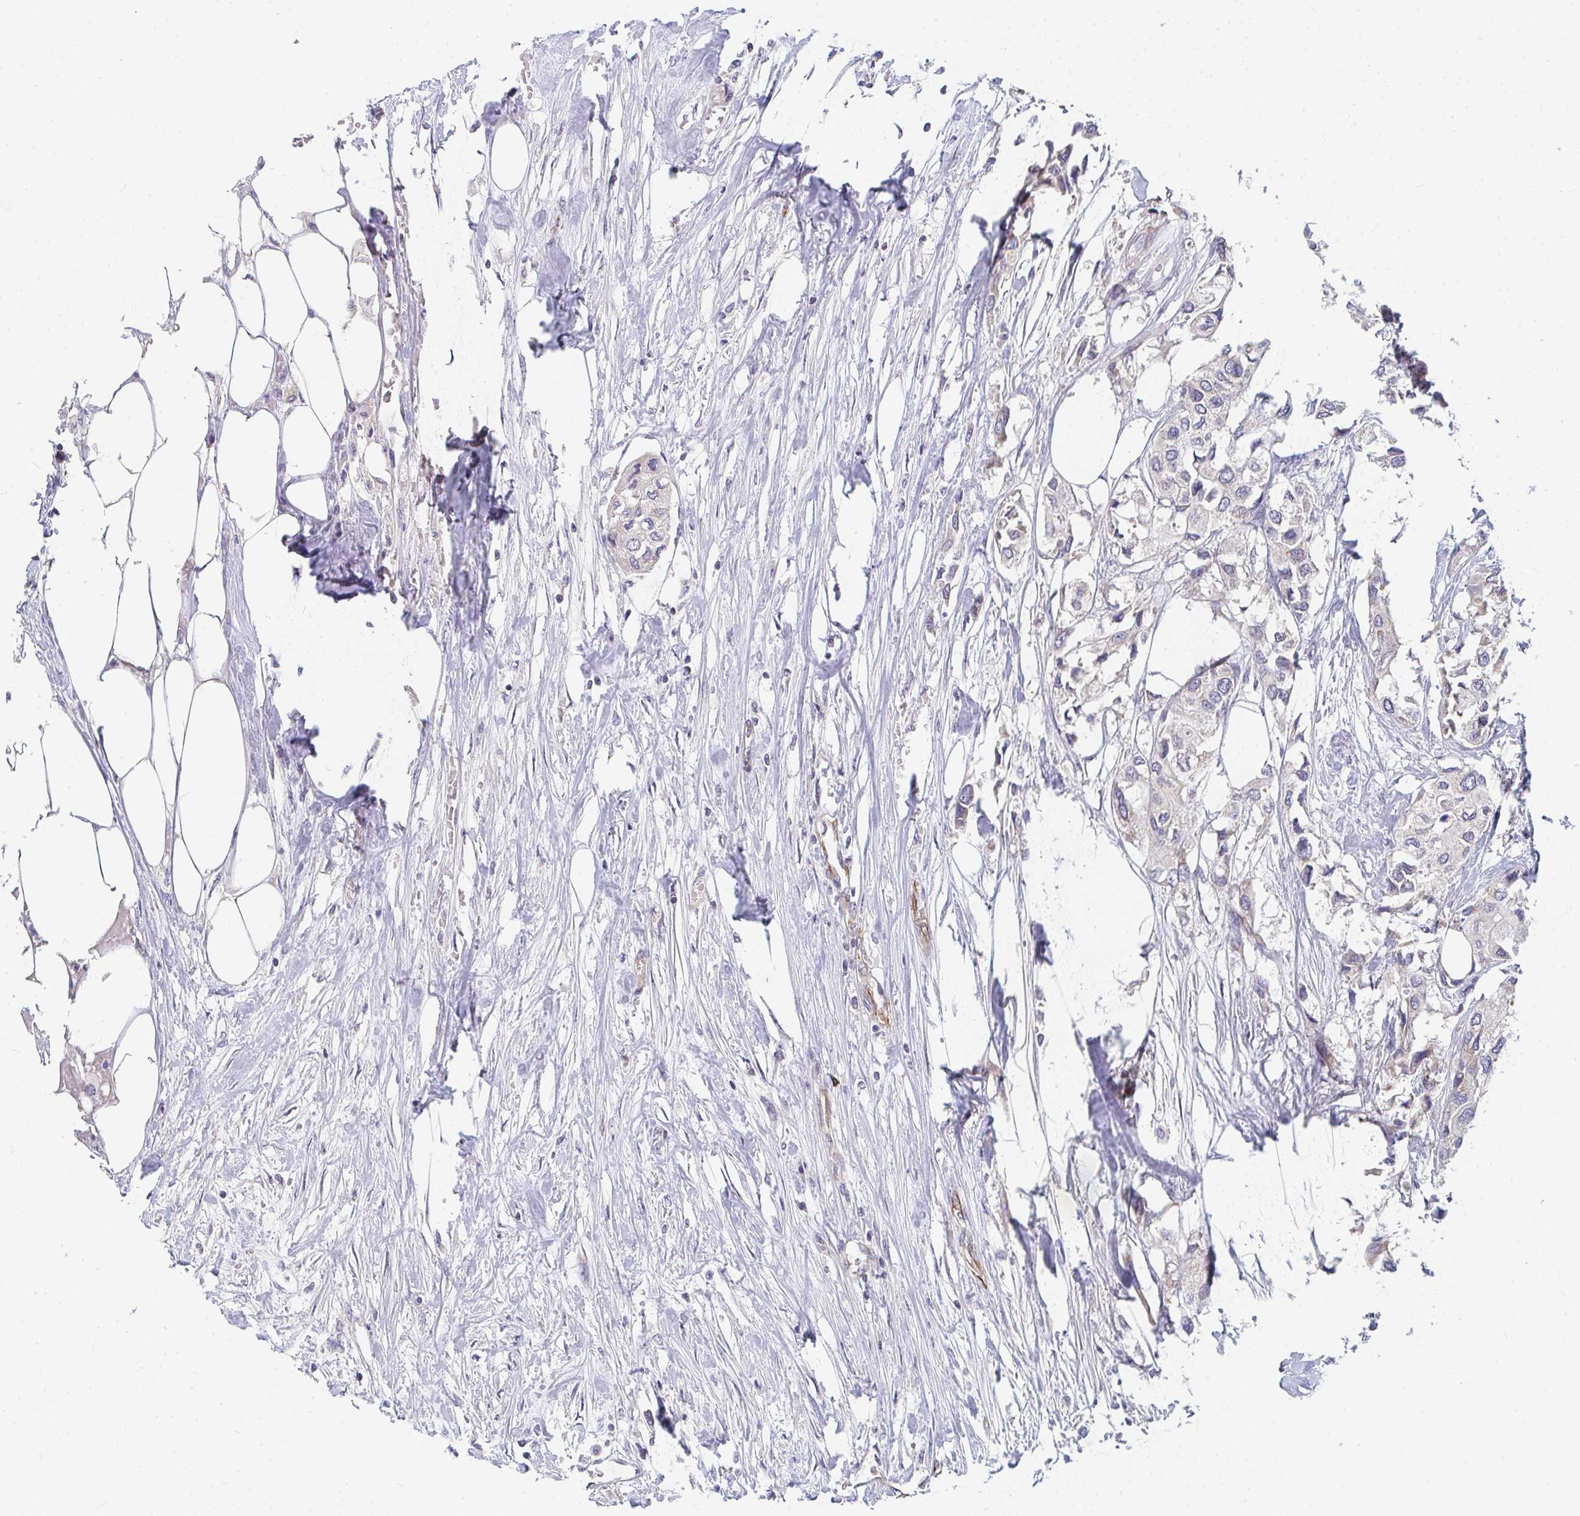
{"staining": {"intensity": "weak", "quantity": "<25%", "location": "cytoplasmic/membranous"}, "tissue": "urothelial cancer", "cell_type": "Tumor cells", "image_type": "cancer", "snomed": [{"axis": "morphology", "description": "Urothelial carcinoma, High grade"}, {"axis": "topography", "description": "Urinary bladder"}], "caption": "Urothelial carcinoma (high-grade) was stained to show a protein in brown. There is no significant expression in tumor cells. Nuclei are stained in blue.", "gene": "EIF1AD", "patient": {"sex": "male", "age": 64}}